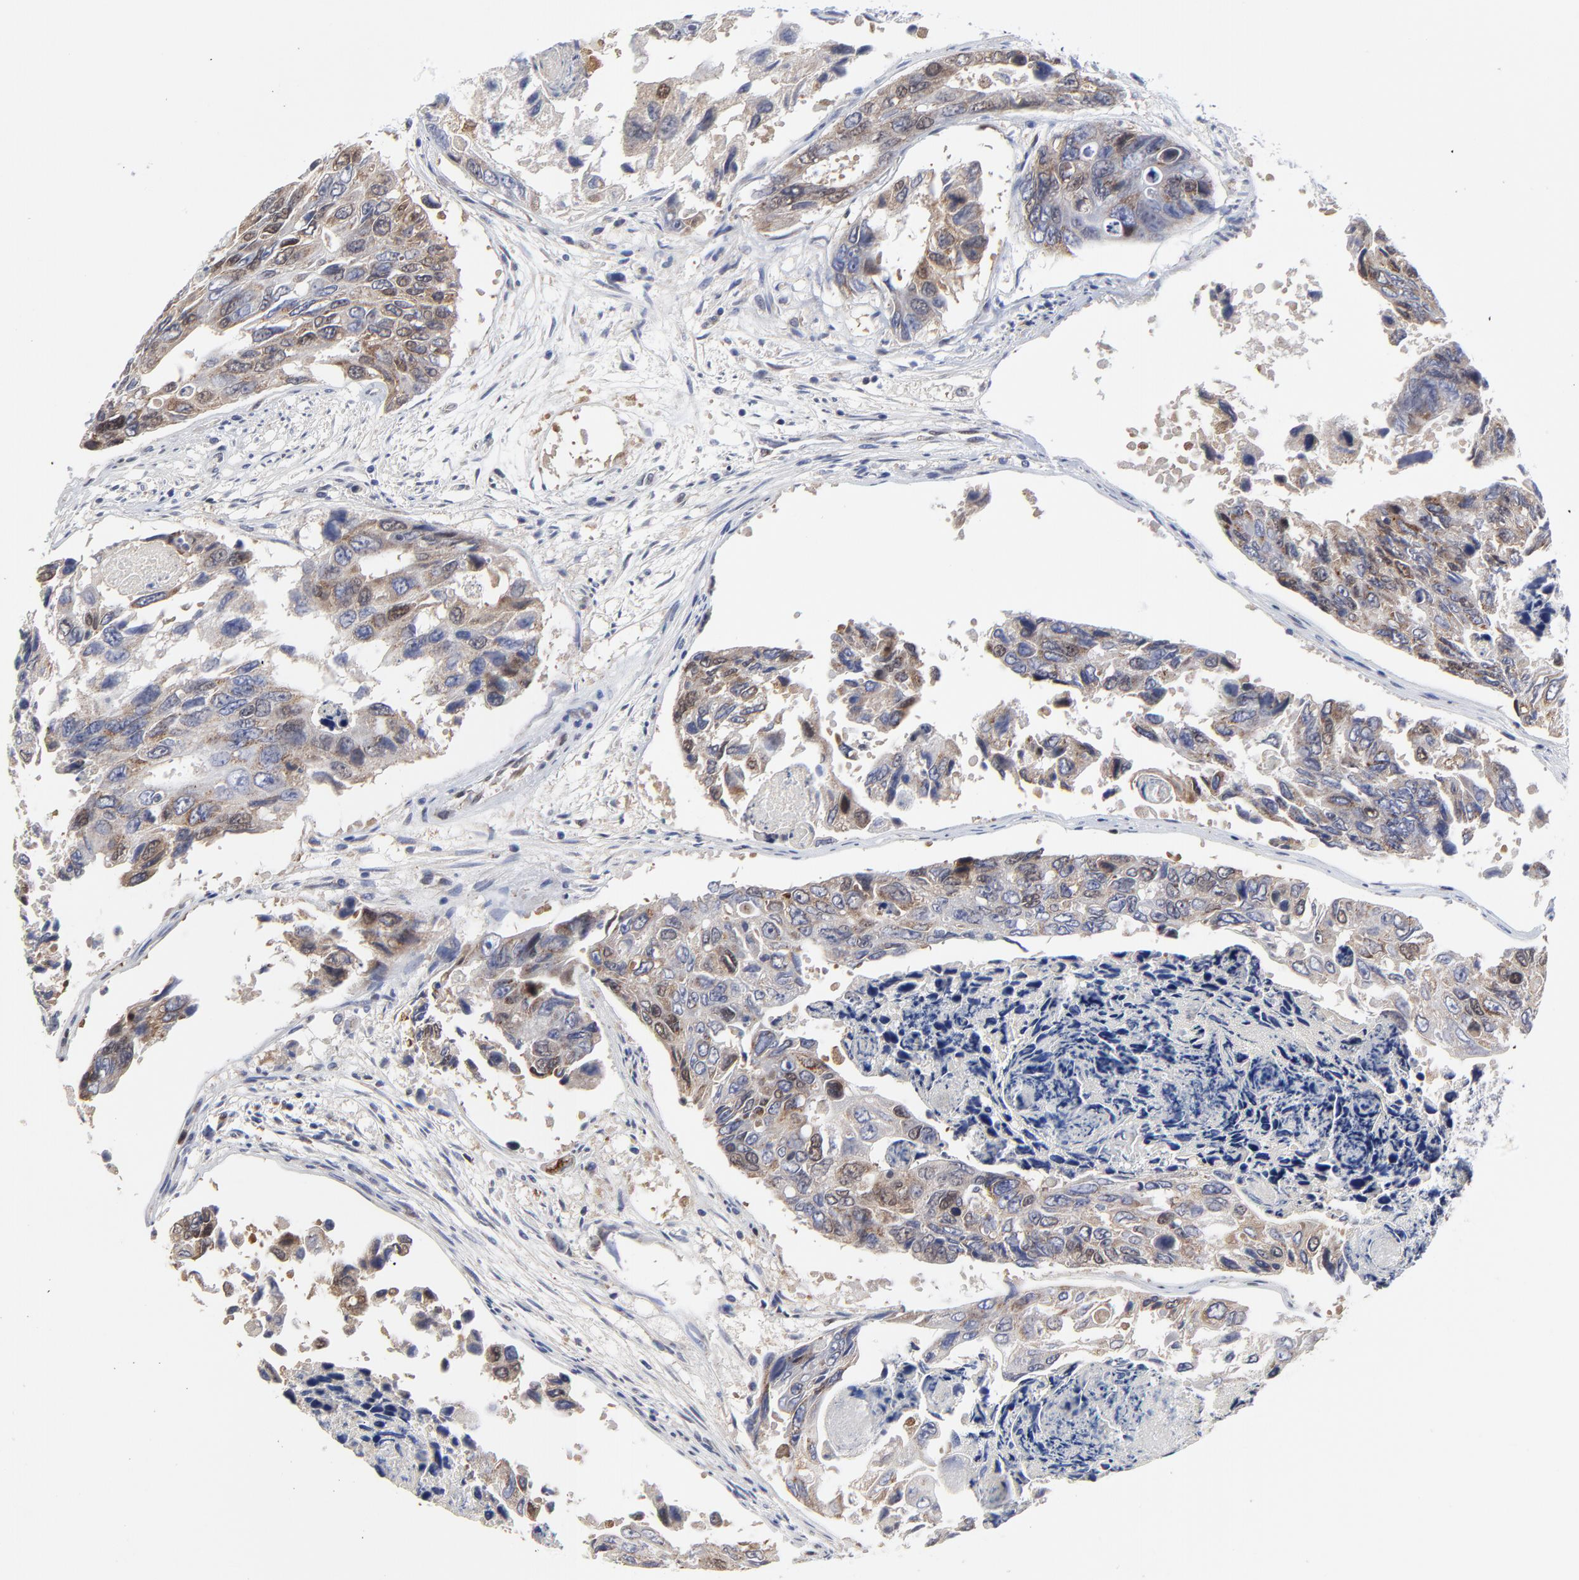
{"staining": {"intensity": "weak", "quantity": "25%-75%", "location": "cytoplasmic/membranous,nuclear"}, "tissue": "colorectal cancer", "cell_type": "Tumor cells", "image_type": "cancer", "snomed": [{"axis": "morphology", "description": "Adenocarcinoma, NOS"}, {"axis": "topography", "description": "Colon"}], "caption": "Colorectal adenocarcinoma was stained to show a protein in brown. There is low levels of weak cytoplasmic/membranous and nuclear expression in about 25%-75% of tumor cells.", "gene": "NCAPH", "patient": {"sex": "female", "age": 86}}